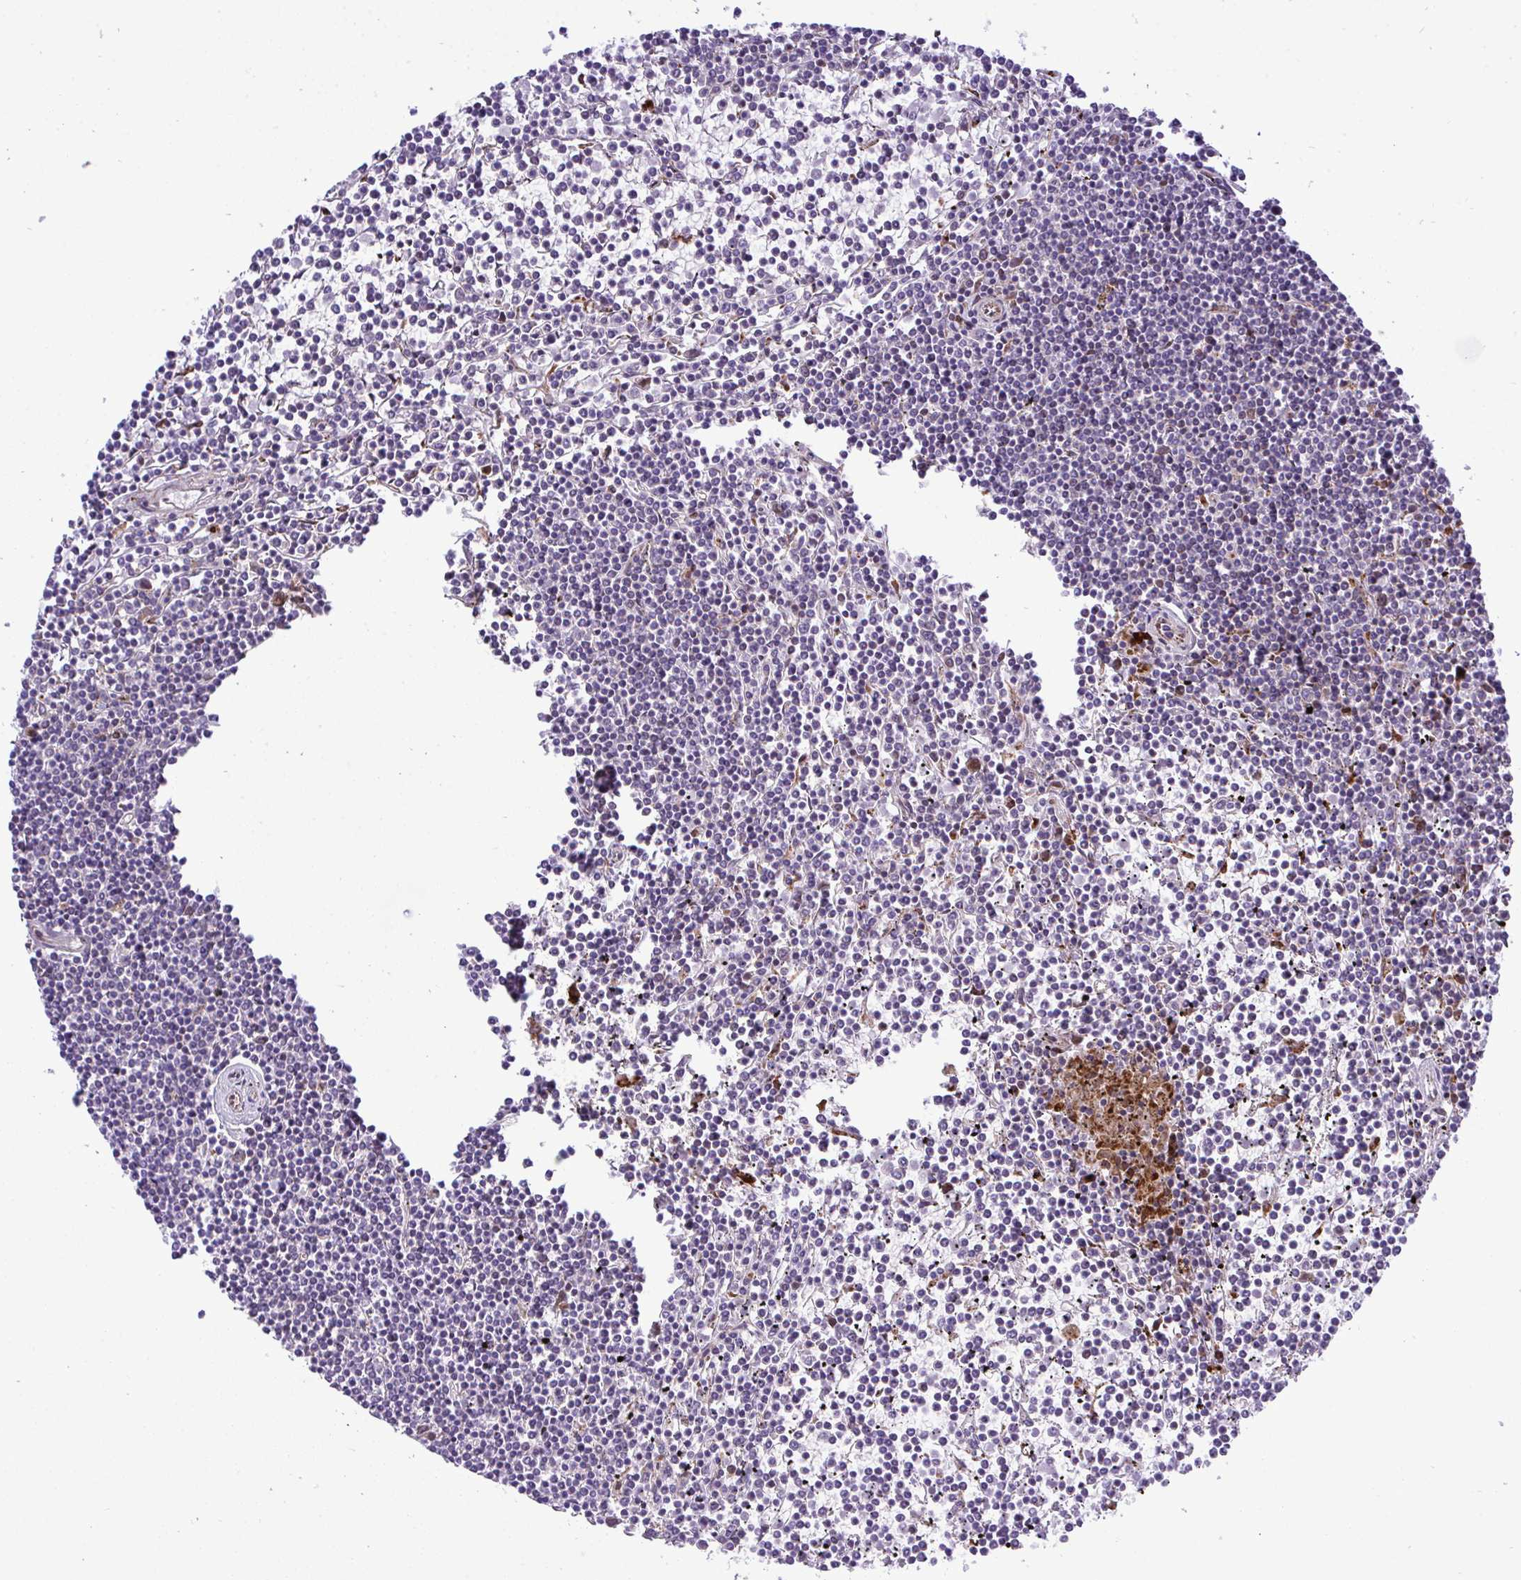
{"staining": {"intensity": "negative", "quantity": "none", "location": "none"}, "tissue": "lymphoma", "cell_type": "Tumor cells", "image_type": "cancer", "snomed": [{"axis": "morphology", "description": "Malignant lymphoma, non-Hodgkin's type, Low grade"}, {"axis": "topography", "description": "Spleen"}], "caption": "Immunohistochemistry of human lymphoma shows no staining in tumor cells. (Stains: DAB IHC with hematoxylin counter stain, Microscopy: brightfield microscopy at high magnification).", "gene": "CASTOR2", "patient": {"sex": "female", "age": 19}}